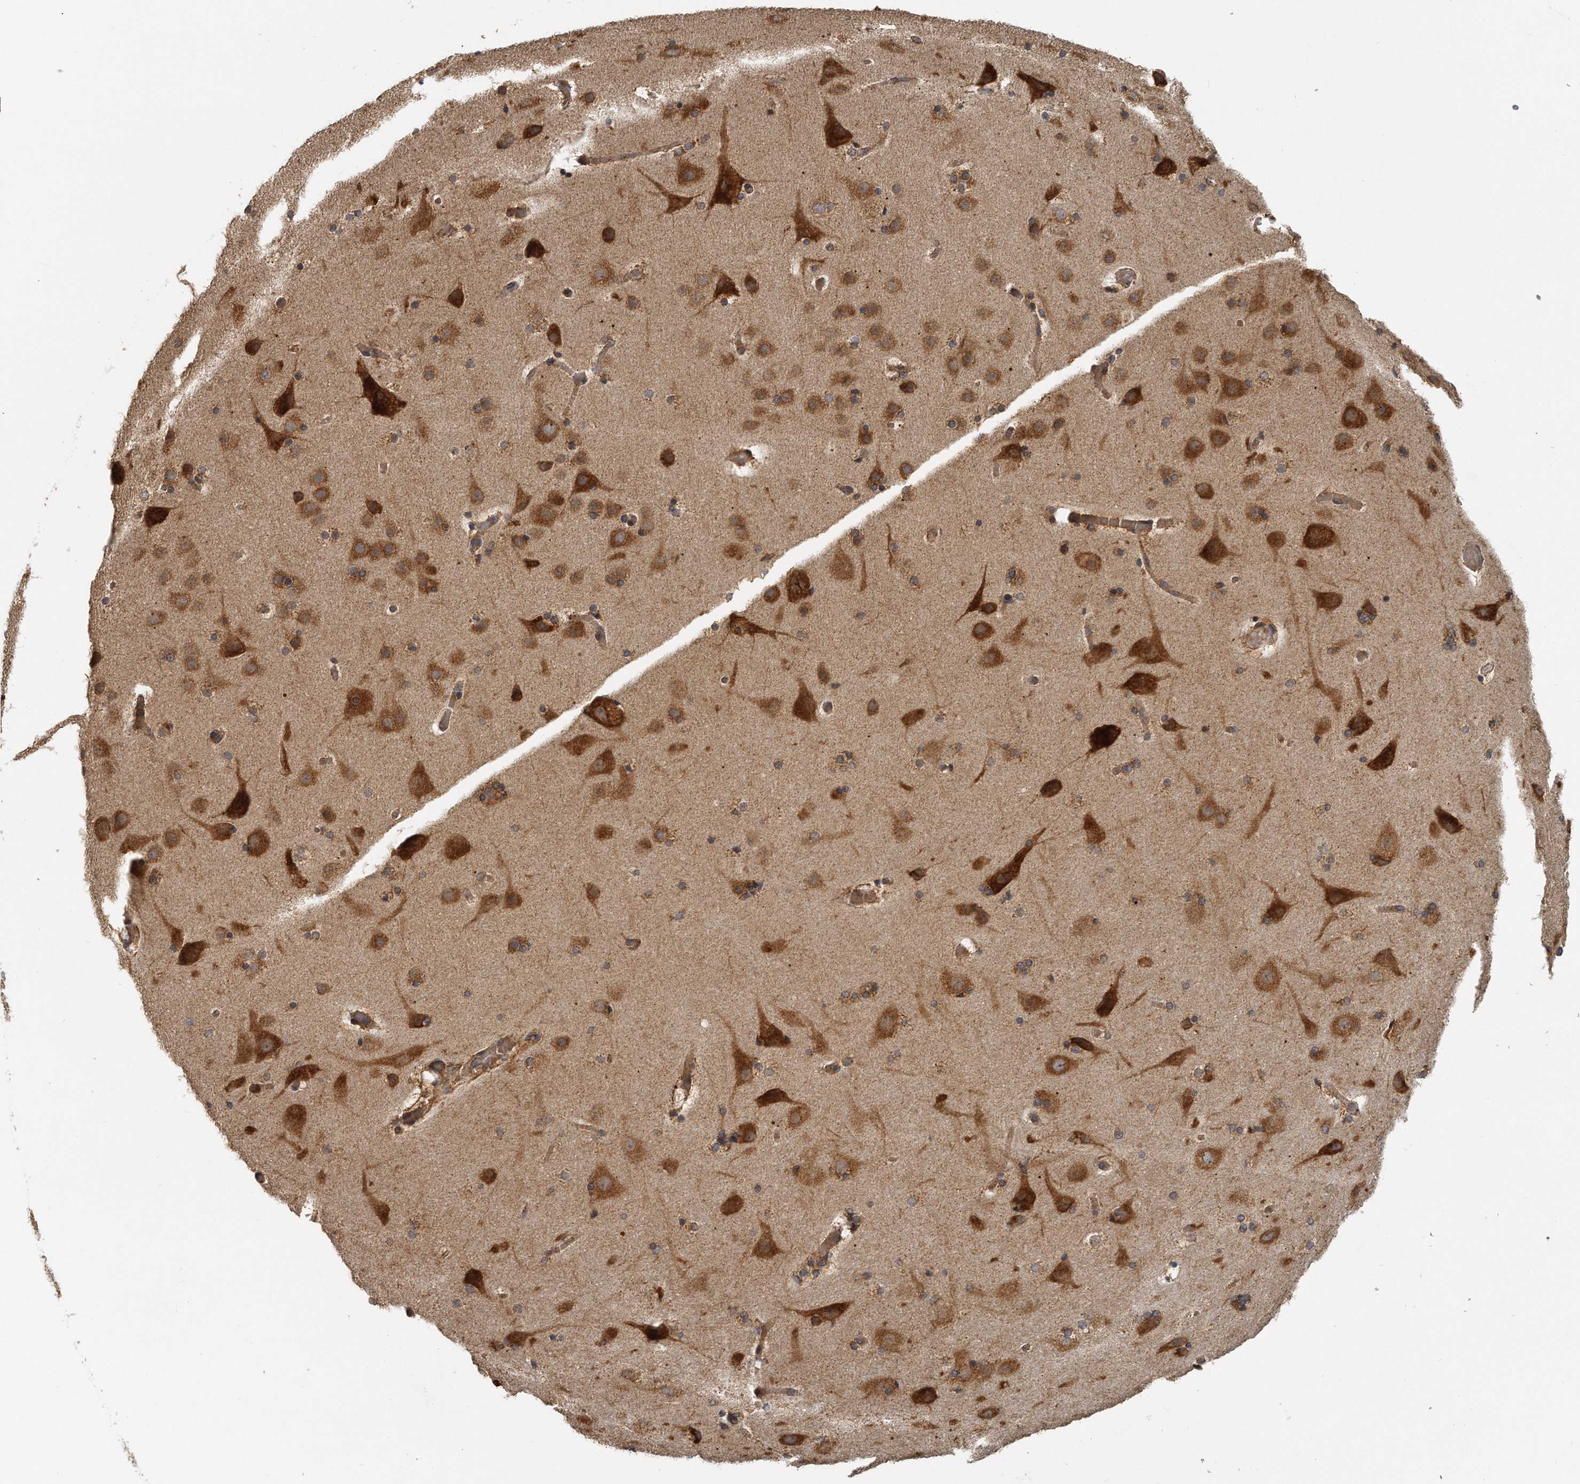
{"staining": {"intensity": "weak", "quantity": "25%-75%", "location": "cytoplasmic/membranous"}, "tissue": "cerebral cortex", "cell_type": "Endothelial cells", "image_type": "normal", "snomed": [{"axis": "morphology", "description": "Normal tissue, NOS"}, {"axis": "topography", "description": "Cerebral cortex"}], "caption": "Unremarkable cerebral cortex demonstrates weak cytoplasmic/membranous expression in about 25%-75% of endothelial cells, visualized by immunohistochemistry.", "gene": "EIF3I", "patient": {"sex": "male", "age": 57}}